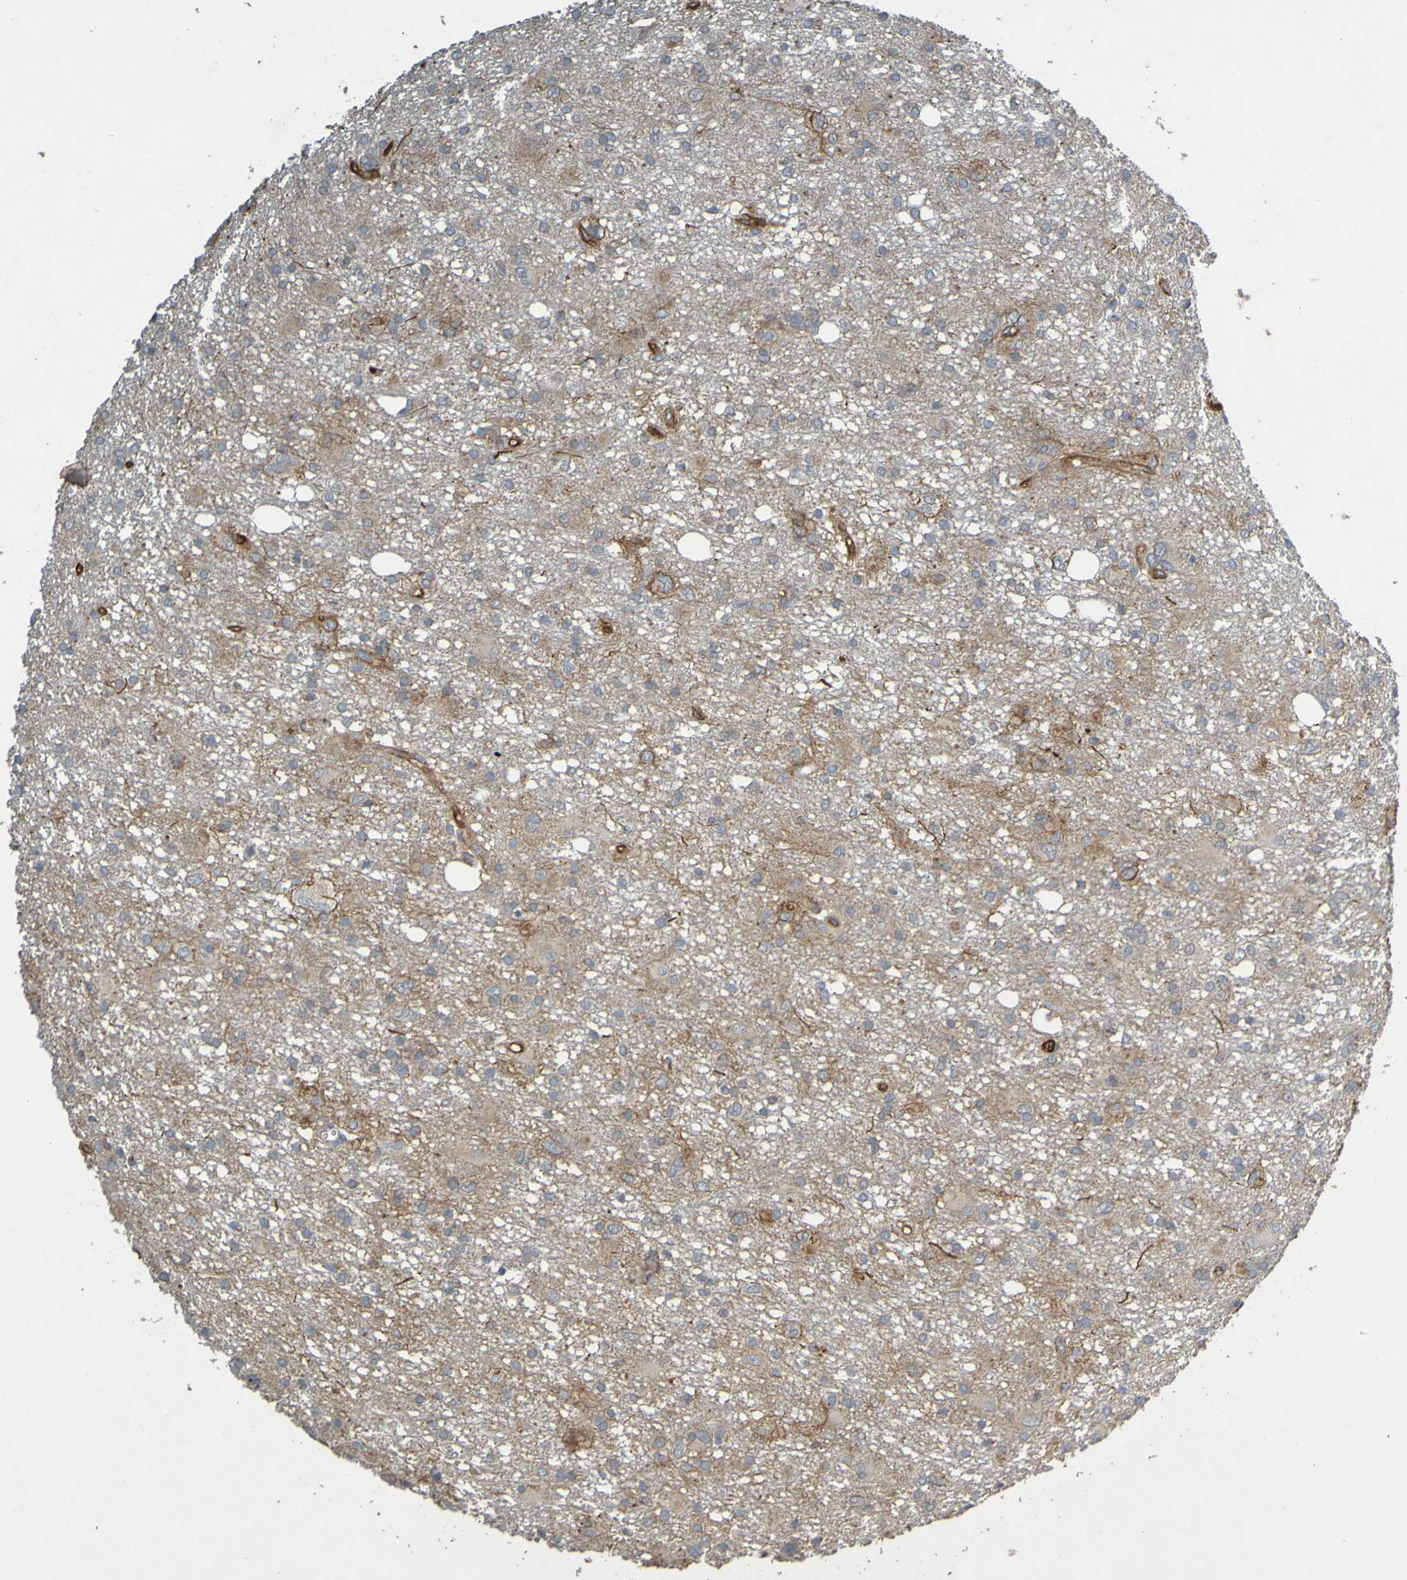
{"staining": {"intensity": "moderate", "quantity": "<25%", "location": "cytoplasmic/membranous"}, "tissue": "glioma", "cell_type": "Tumor cells", "image_type": "cancer", "snomed": [{"axis": "morphology", "description": "Glioma, malignant, High grade"}, {"axis": "topography", "description": "Brain"}], "caption": "Immunohistochemistry (IHC) (DAB (3,3'-diaminobenzidine)) staining of human glioma shows moderate cytoplasmic/membranous protein staining in about <25% of tumor cells. (DAB = brown stain, brightfield microscopy at high magnification).", "gene": "B3GAT2", "patient": {"sex": "female", "age": 59}}